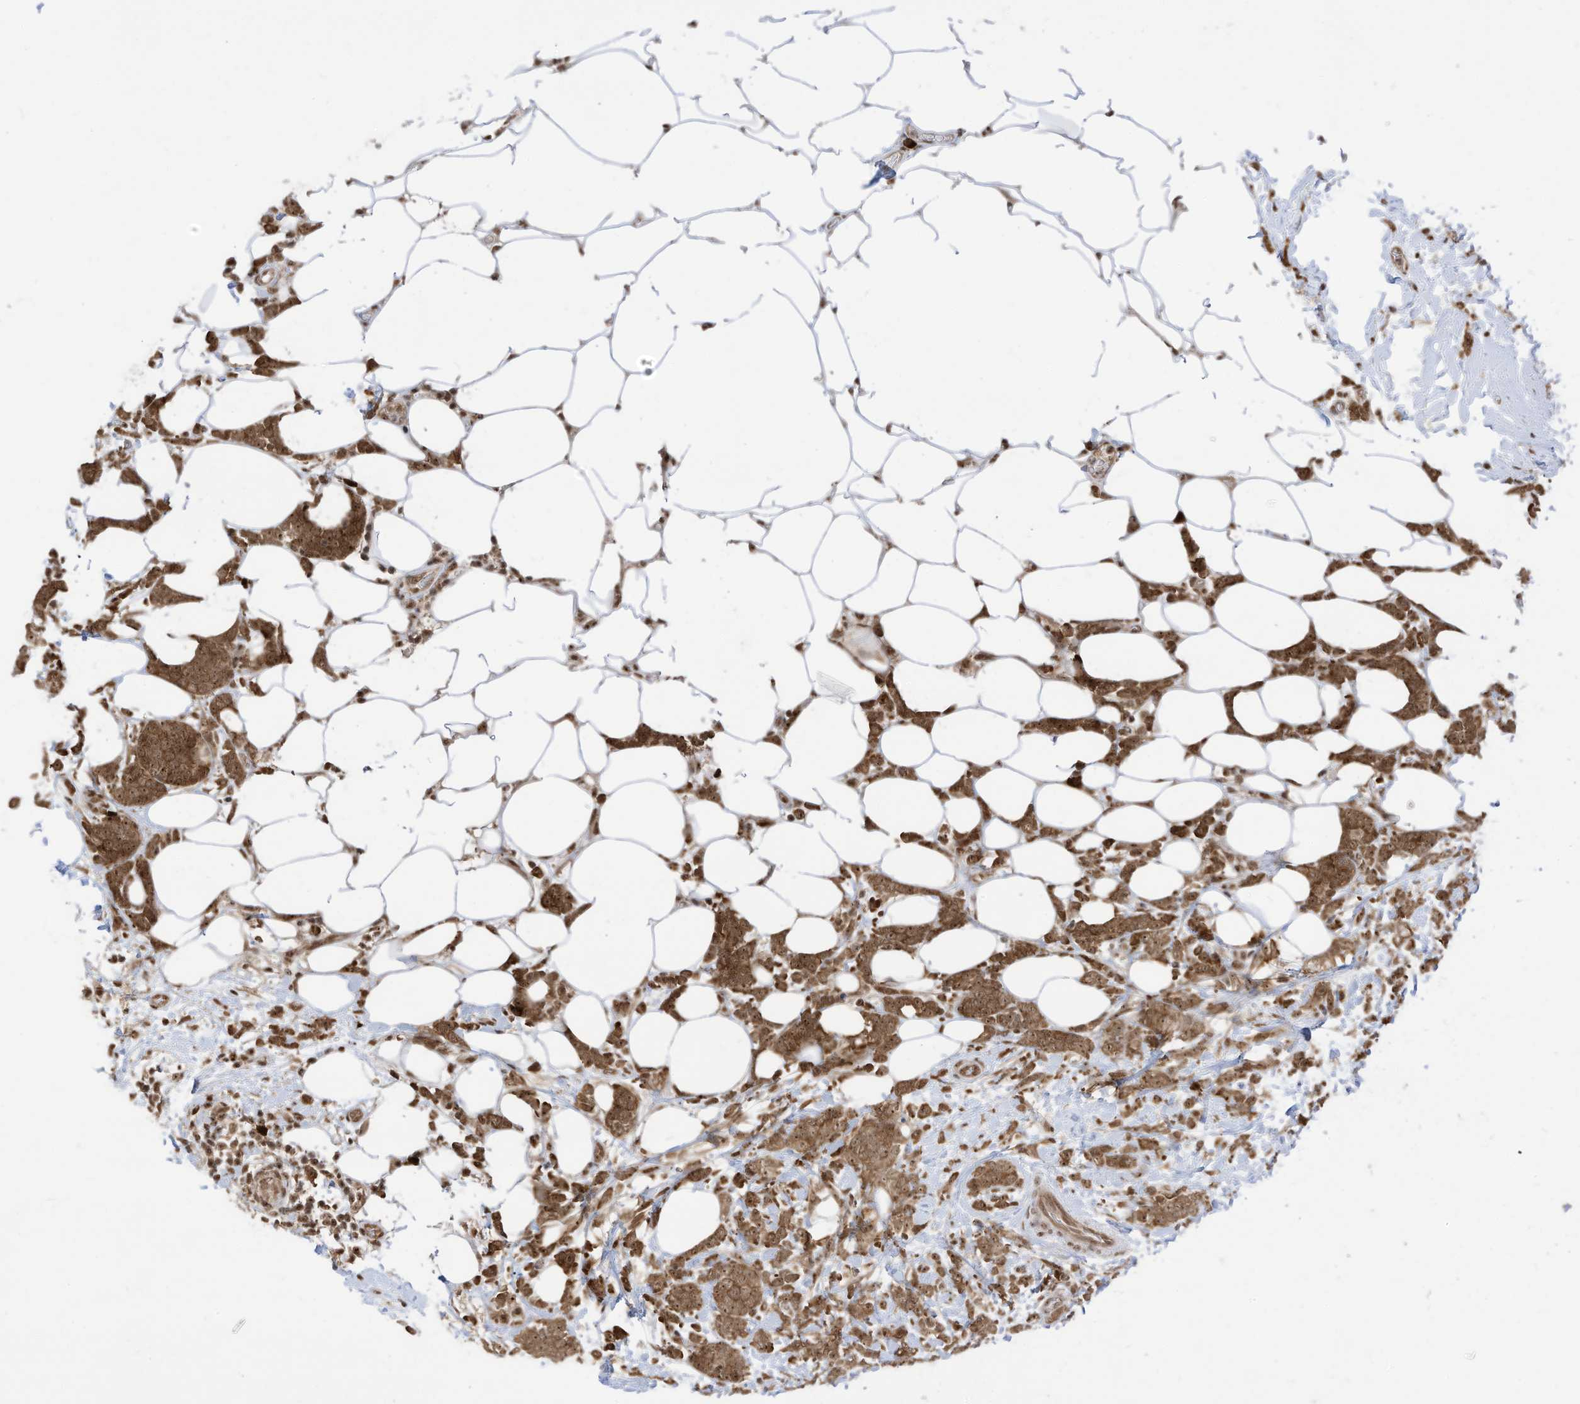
{"staining": {"intensity": "moderate", "quantity": ">75%", "location": "cytoplasmic/membranous,nuclear"}, "tissue": "breast cancer", "cell_type": "Tumor cells", "image_type": "cancer", "snomed": [{"axis": "morphology", "description": "Lobular carcinoma"}, {"axis": "topography", "description": "Breast"}], "caption": "The immunohistochemical stain highlights moderate cytoplasmic/membranous and nuclear staining in tumor cells of breast cancer (lobular carcinoma) tissue.", "gene": "ZNF195", "patient": {"sex": "female", "age": 58}}